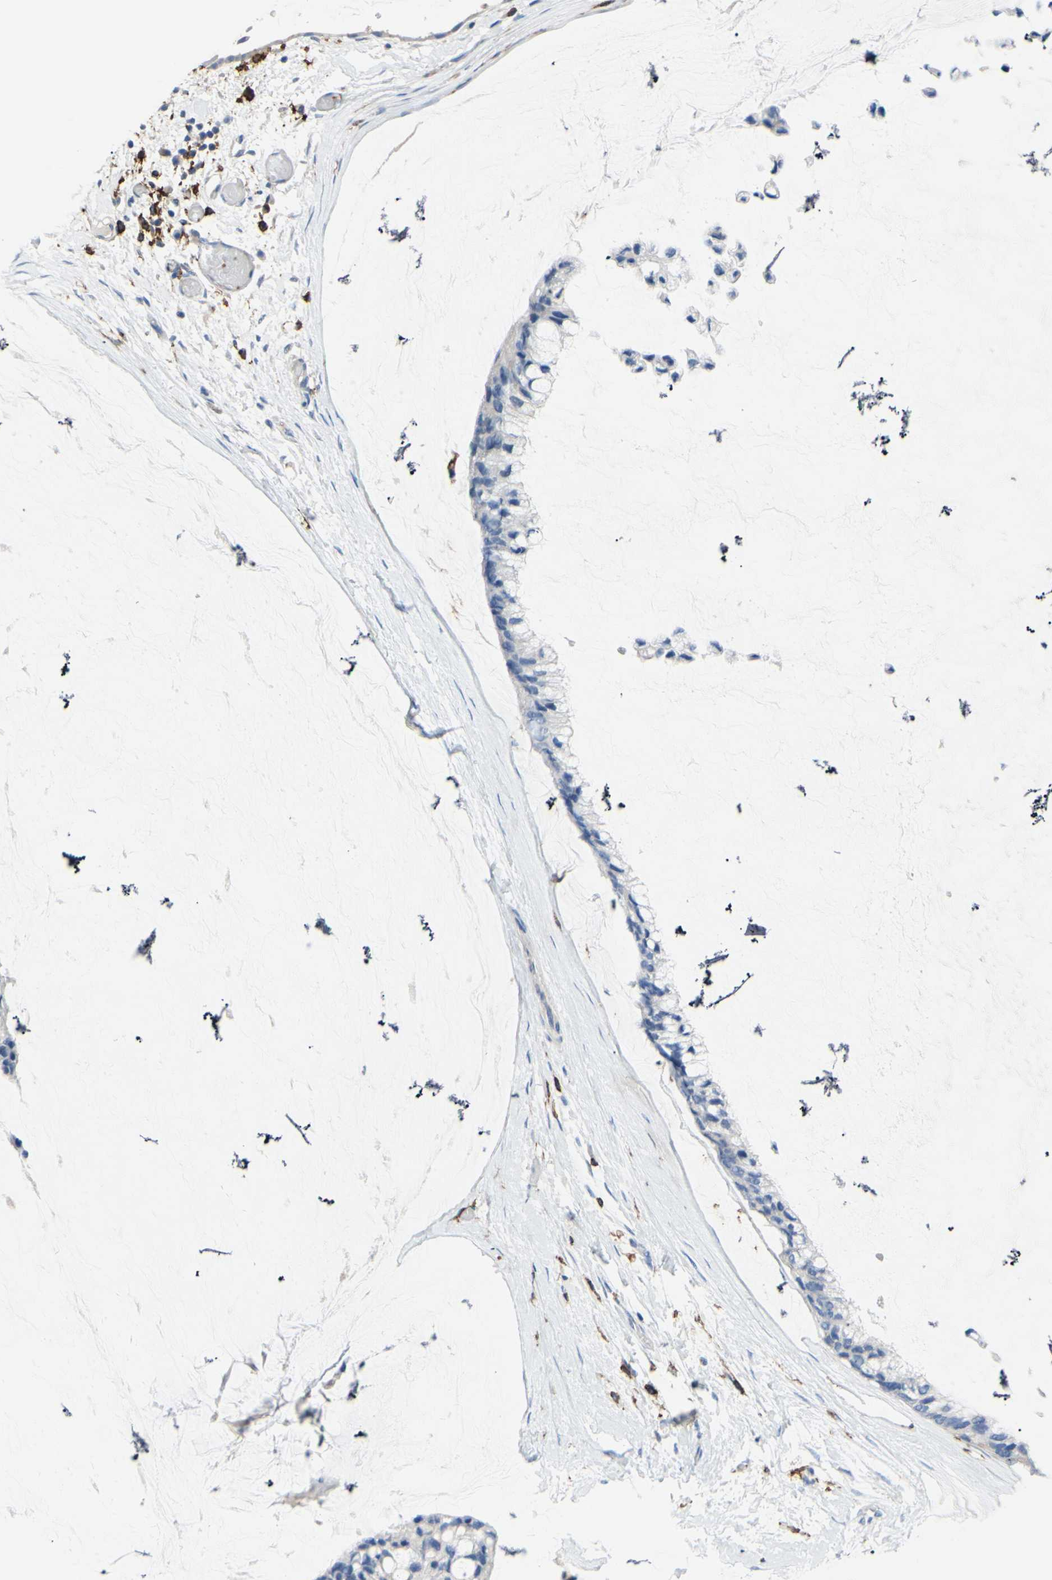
{"staining": {"intensity": "negative", "quantity": "none", "location": "none"}, "tissue": "ovarian cancer", "cell_type": "Tumor cells", "image_type": "cancer", "snomed": [{"axis": "morphology", "description": "Cystadenocarcinoma, mucinous, NOS"}, {"axis": "topography", "description": "Ovary"}], "caption": "Immunohistochemistry (IHC) micrograph of ovarian mucinous cystadenocarcinoma stained for a protein (brown), which exhibits no staining in tumor cells.", "gene": "FCGR2A", "patient": {"sex": "female", "age": 39}}